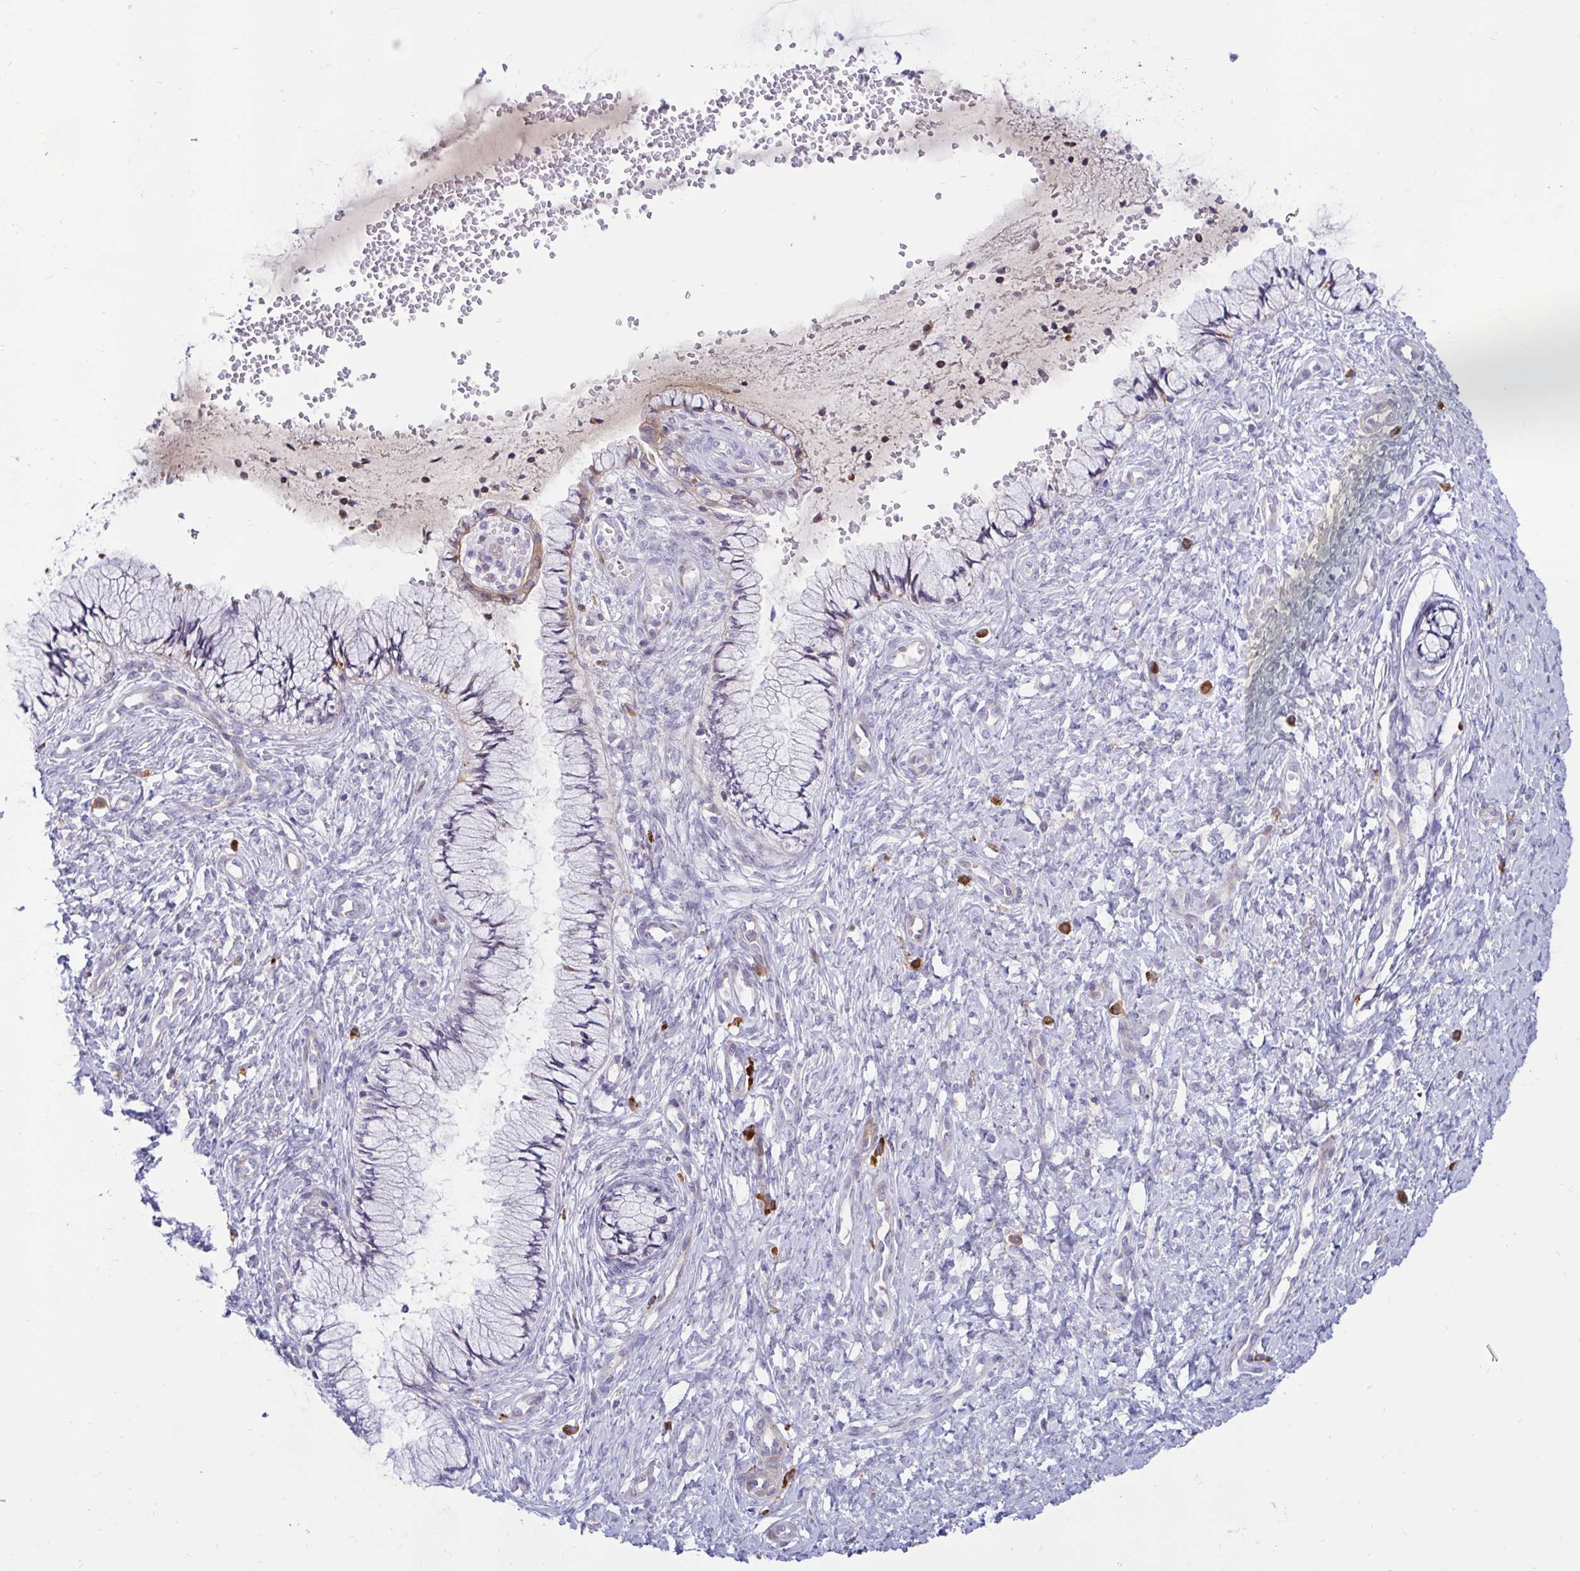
{"staining": {"intensity": "negative", "quantity": "none", "location": "none"}, "tissue": "cervix", "cell_type": "Glandular cells", "image_type": "normal", "snomed": [{"axis": "morphology", "description": "Normal tissue, NOS"}, {"axis": "topography", "description": "Cervix"}], "caption": "This is an immunohistochemistry (IHC) micrograph of normal human cervix. There is no staining in glandular cells.", "gene": "FAM219B", "patient": {"sex": "female", "age": 37}}